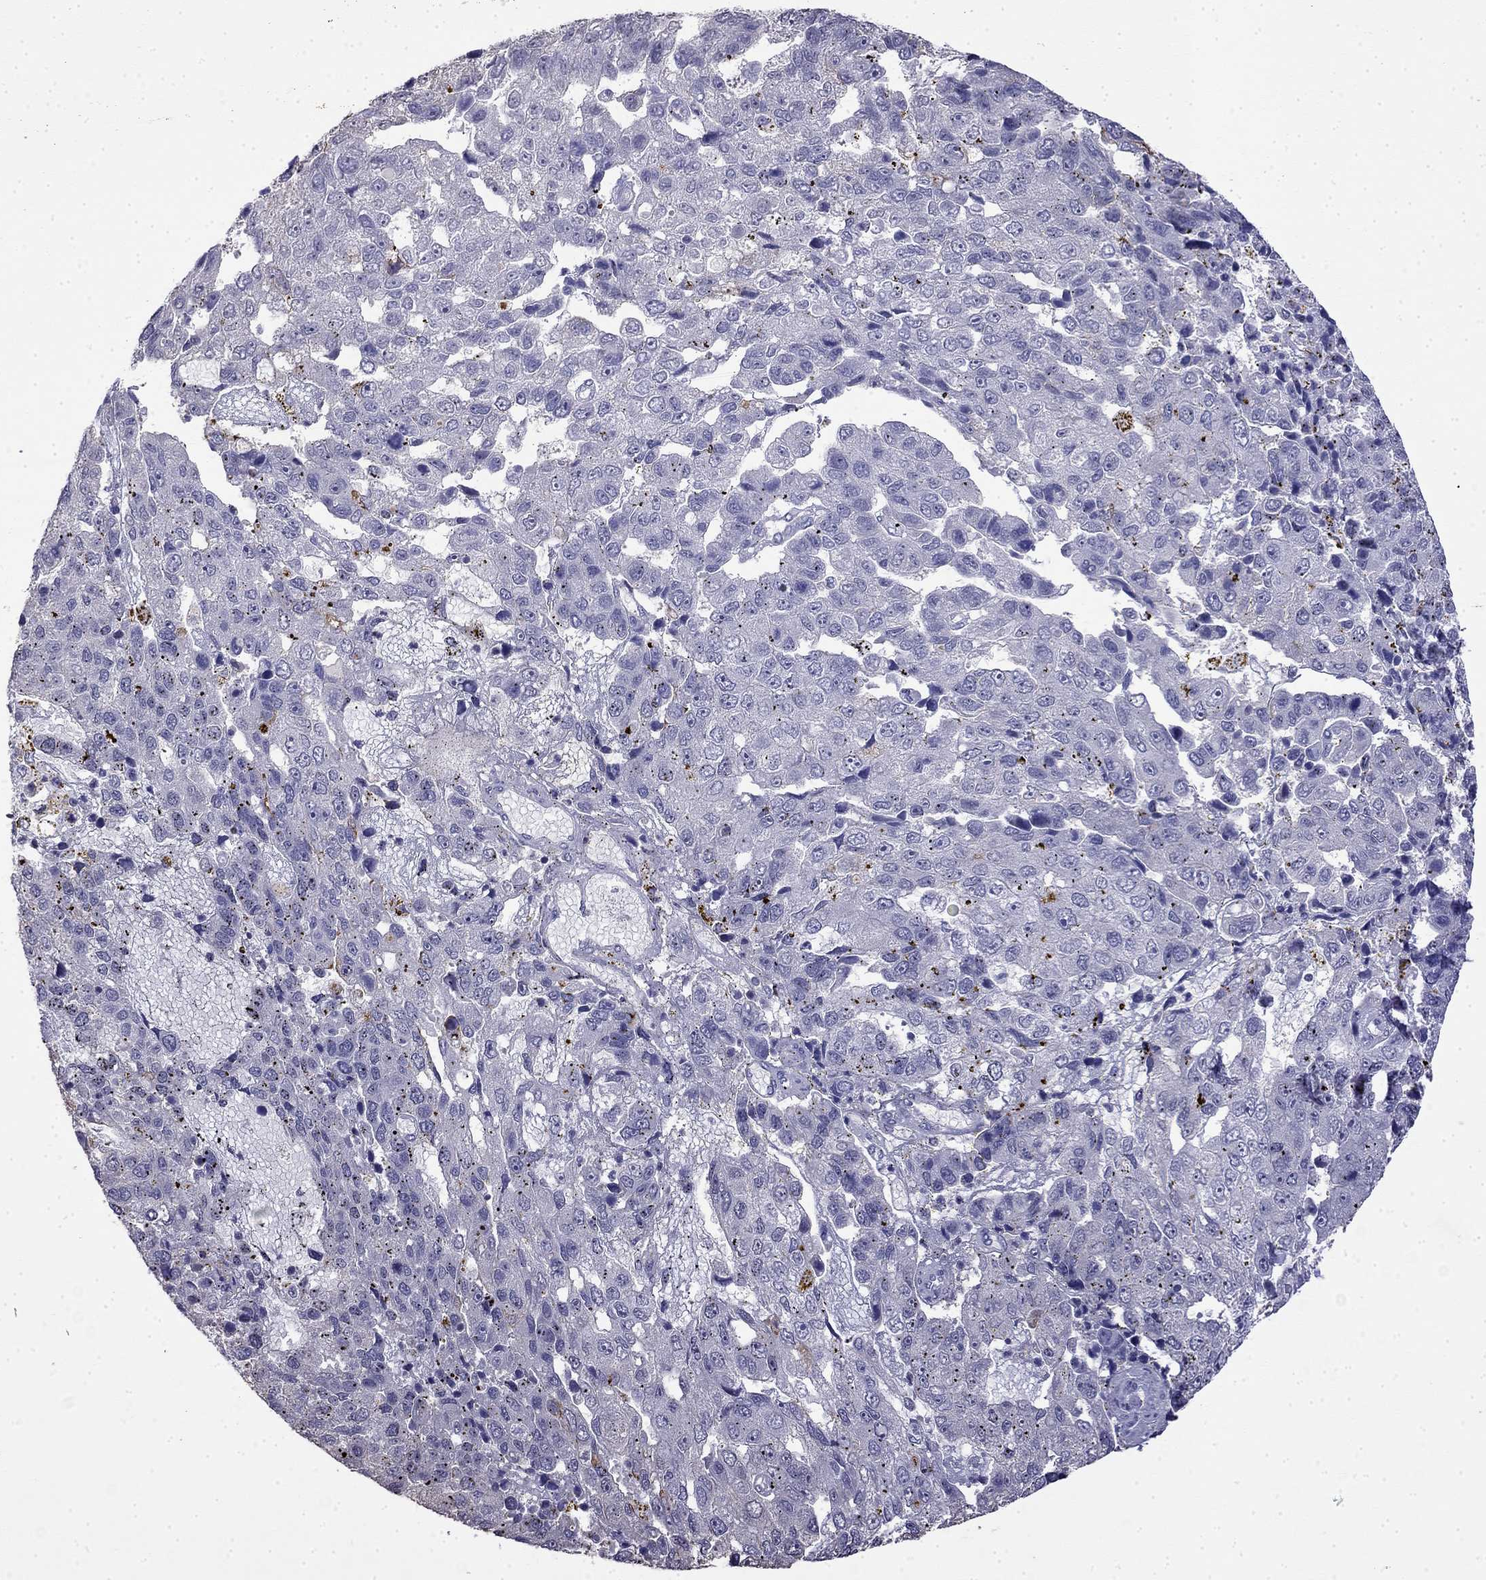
{"staining": {"intensity": "negative", "quantity": "none", "location": "none"}, "tissue": "pancreatic cancer", "cell_type": "Tumor cells", "image_type": "cancer", "snomed": [{"axis": "morphology", "description": "Adenocarcinoma, NOS"}, {"axis": "topography", "description": "Pancreas"}], "caption": "Photomicrograph shows no significant protein expression in tumor cells of pancreatic cancer.", "gene": "GUCA1B", "patient": {"sex": "female", "age": 61}}